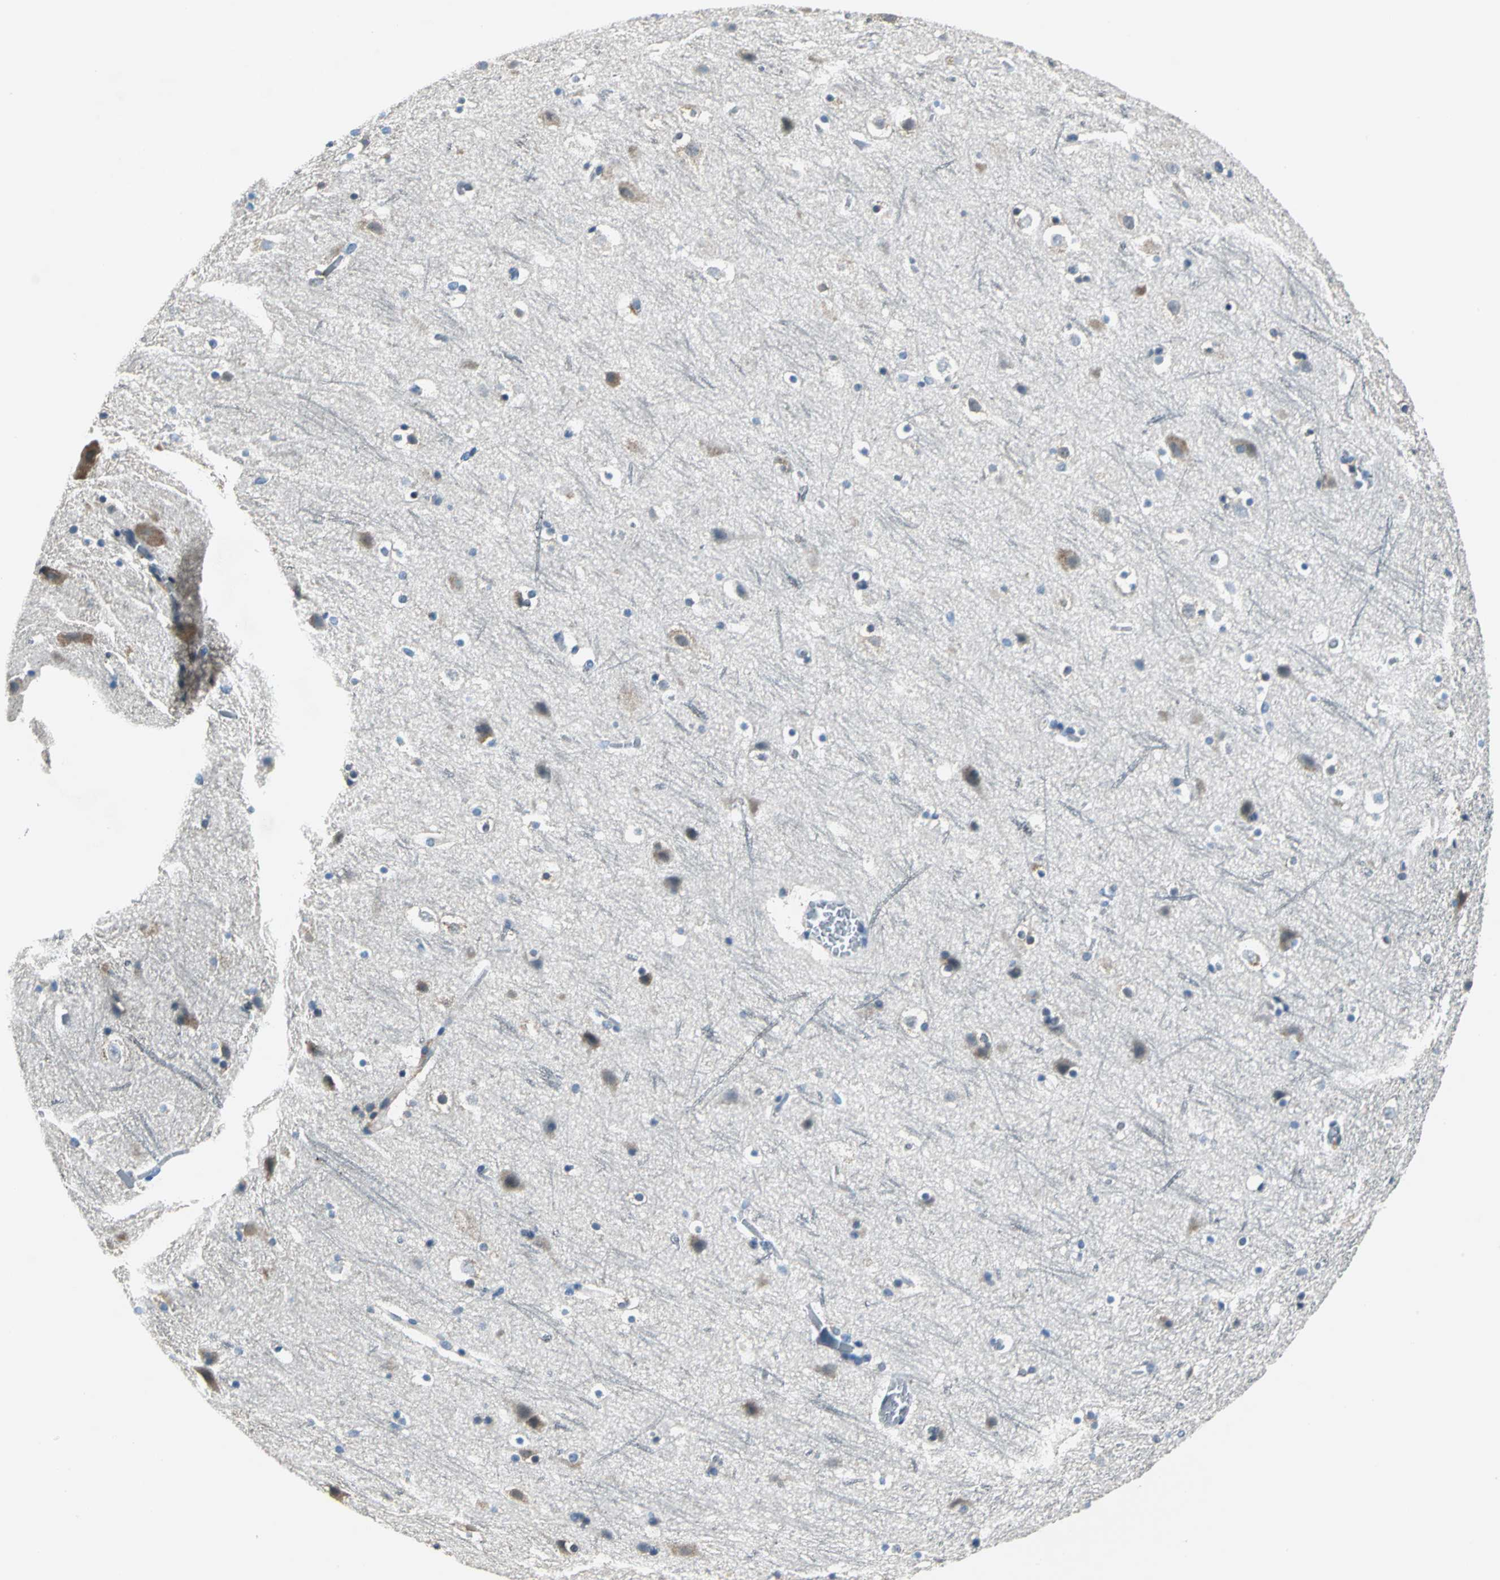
{"staining": {"intensity": "negative", "quantity": "none", "location": "none"}, "tissue": "cerebral cortex", "cell_type": "Endothelial cells", "image_type": "normal", "snomed": [{"axis": "morphology", "description": "Normal tissue, NOS"}, {"axis": "topography", "description": "Cerebral cortex"}], "caption": "Micrograph shows no protein staining in endothelial cells of unremarkable cerebral cortex. The staining is performed using DAB (3,3'-diaminobenzidine) brown chromogen with nuclei counter-stained in using hematoxylin.", "gene": "ZNF415", "patient": {"sex": "male", "age": 45}}